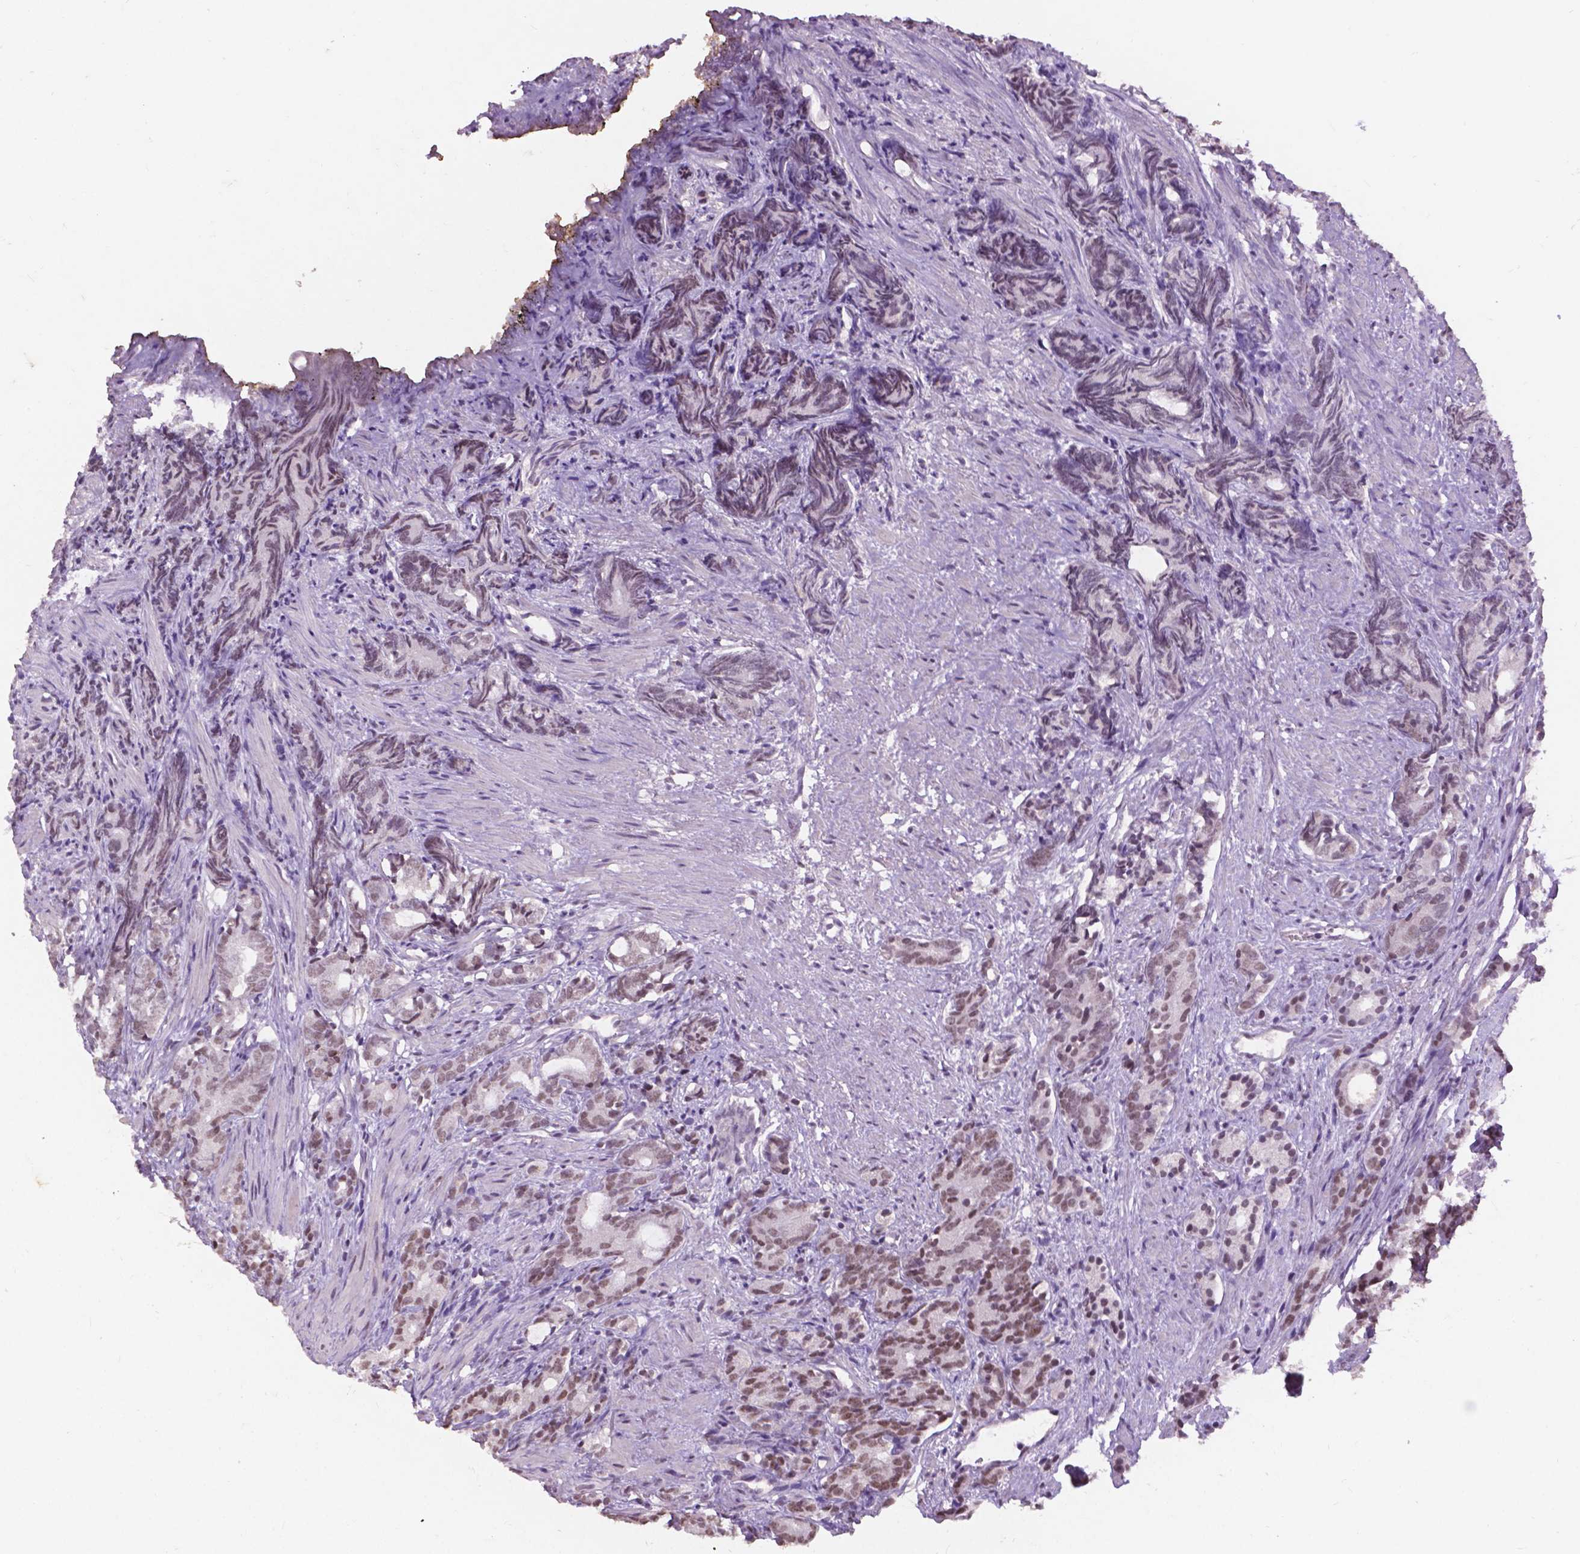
{"staining": {"intensity": "moderate", "quantity": "25%-75%", "location": "nuclear"}, "tissue": "prostate cancer", "cell_type": "Tumor cells", "image_type": "cancer", "snomed": [{"axis": "morphology", "description": "Adenocarcinoma, High grade"}, {"axis": "topography", "description": "Prostate"}], "caption": "High-grade adenocarcinoma (prostate) stained with a protein marker reveals moderate staining in tumor cells.", "gene": "COIL", "patient": {"sex": "male", "age": 84}}